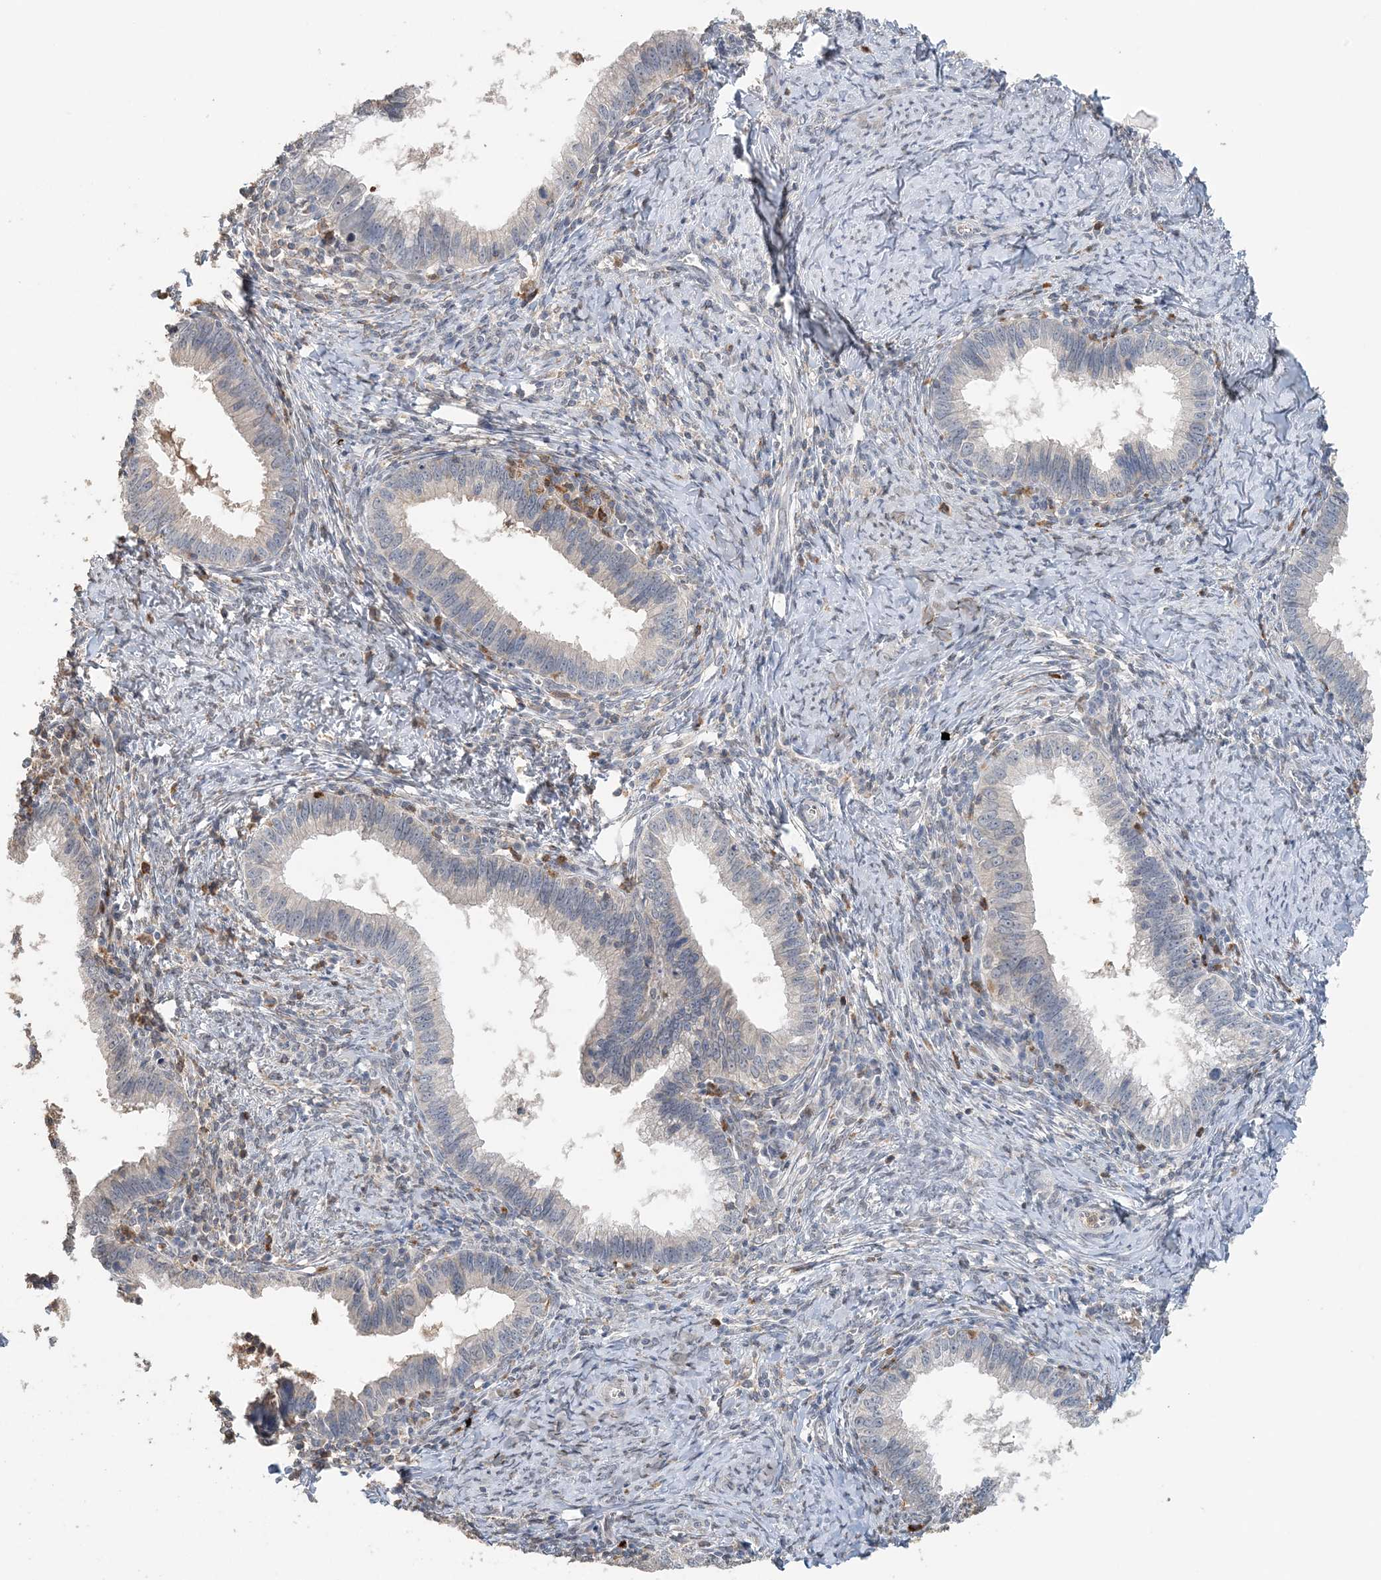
{"staining": {"intensity": "negative", "quantity": "none", "location": "none"}, "tissue": "cervical cancer", "cell_type": "Tumor cells", "image_type": "cancer", "snomed": [{"axis": "morphology", "description": "Adenocarcinoma, NOS"}, {"axis": "topography", "description": "Cervix"}], "caption": "High power microscopy histopathology image of an immunohistochemistry micrograph of cervical adenocarcinoma, revealing no significant expression in tumor cells.", "gene": "FAM110A", "patient": {"sex": "female", "age": 36}}